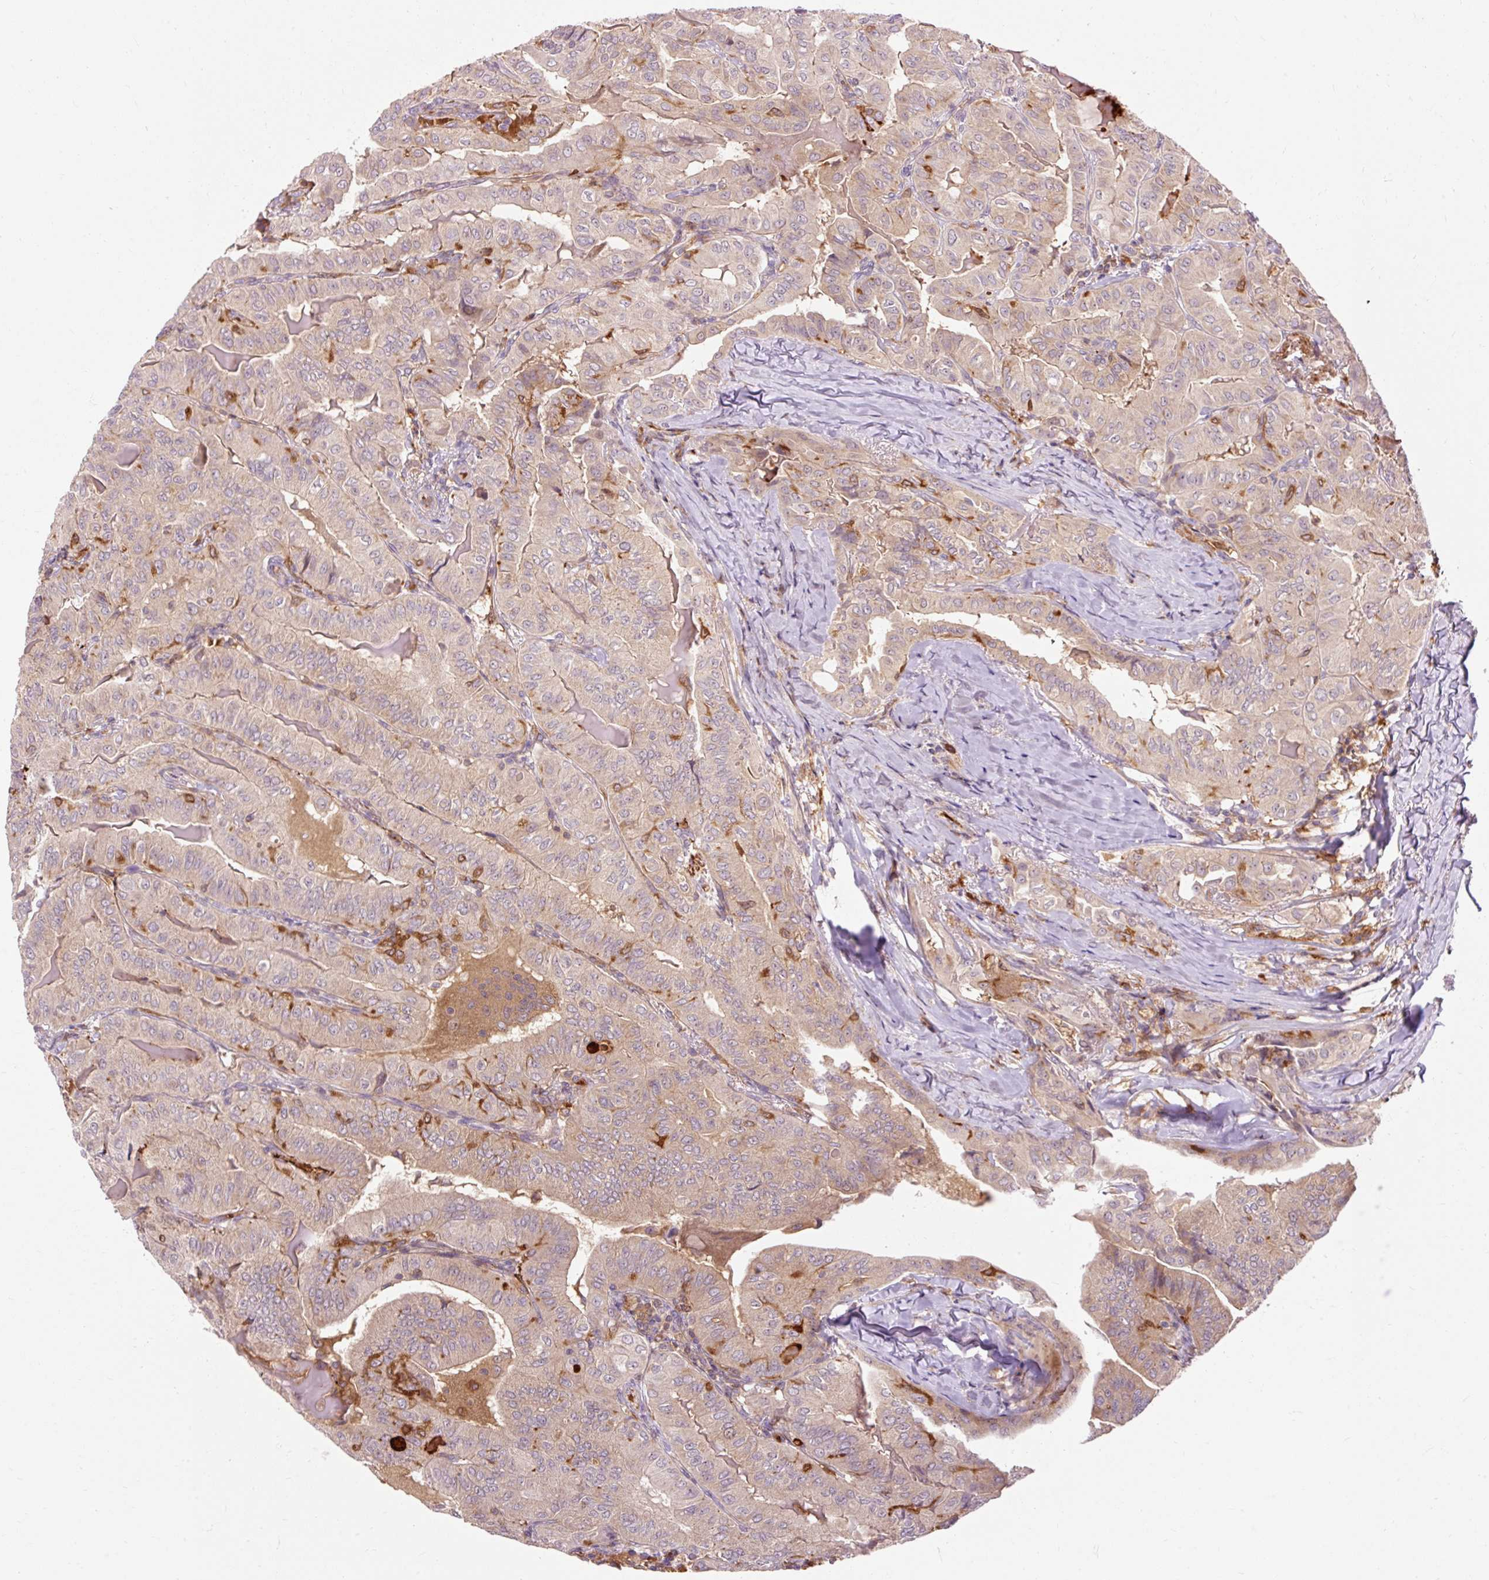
{"staining": {"intensity": "weak", "quantity": "25%-75%", "location": "cytoplasmic/membranous"}, "tissue": "thyroid cancer", "cell_type": "Tumor cells", "image_type": "cancer", "snomed": [{"axis": "morphology", "description": "Papillary adenocarcinoma, NOS"}, {"axis": "topography", "description": "Thyroid gland"}], "caption": "The micrograph exhibits immunohistochemical staining of thyroid cancer. There is weak cytoplasmic/membranous positivity is present in about 25%-75% of tumor cells. The protein of interest is stained brown, and the nuclei are stained in blue (DAB (3,3'-diaminobenzidine) IHC with brightfield microscopy, high magnification).", "gene": "CEBPZ", "patient": {"sex": "female", "age": 68}}